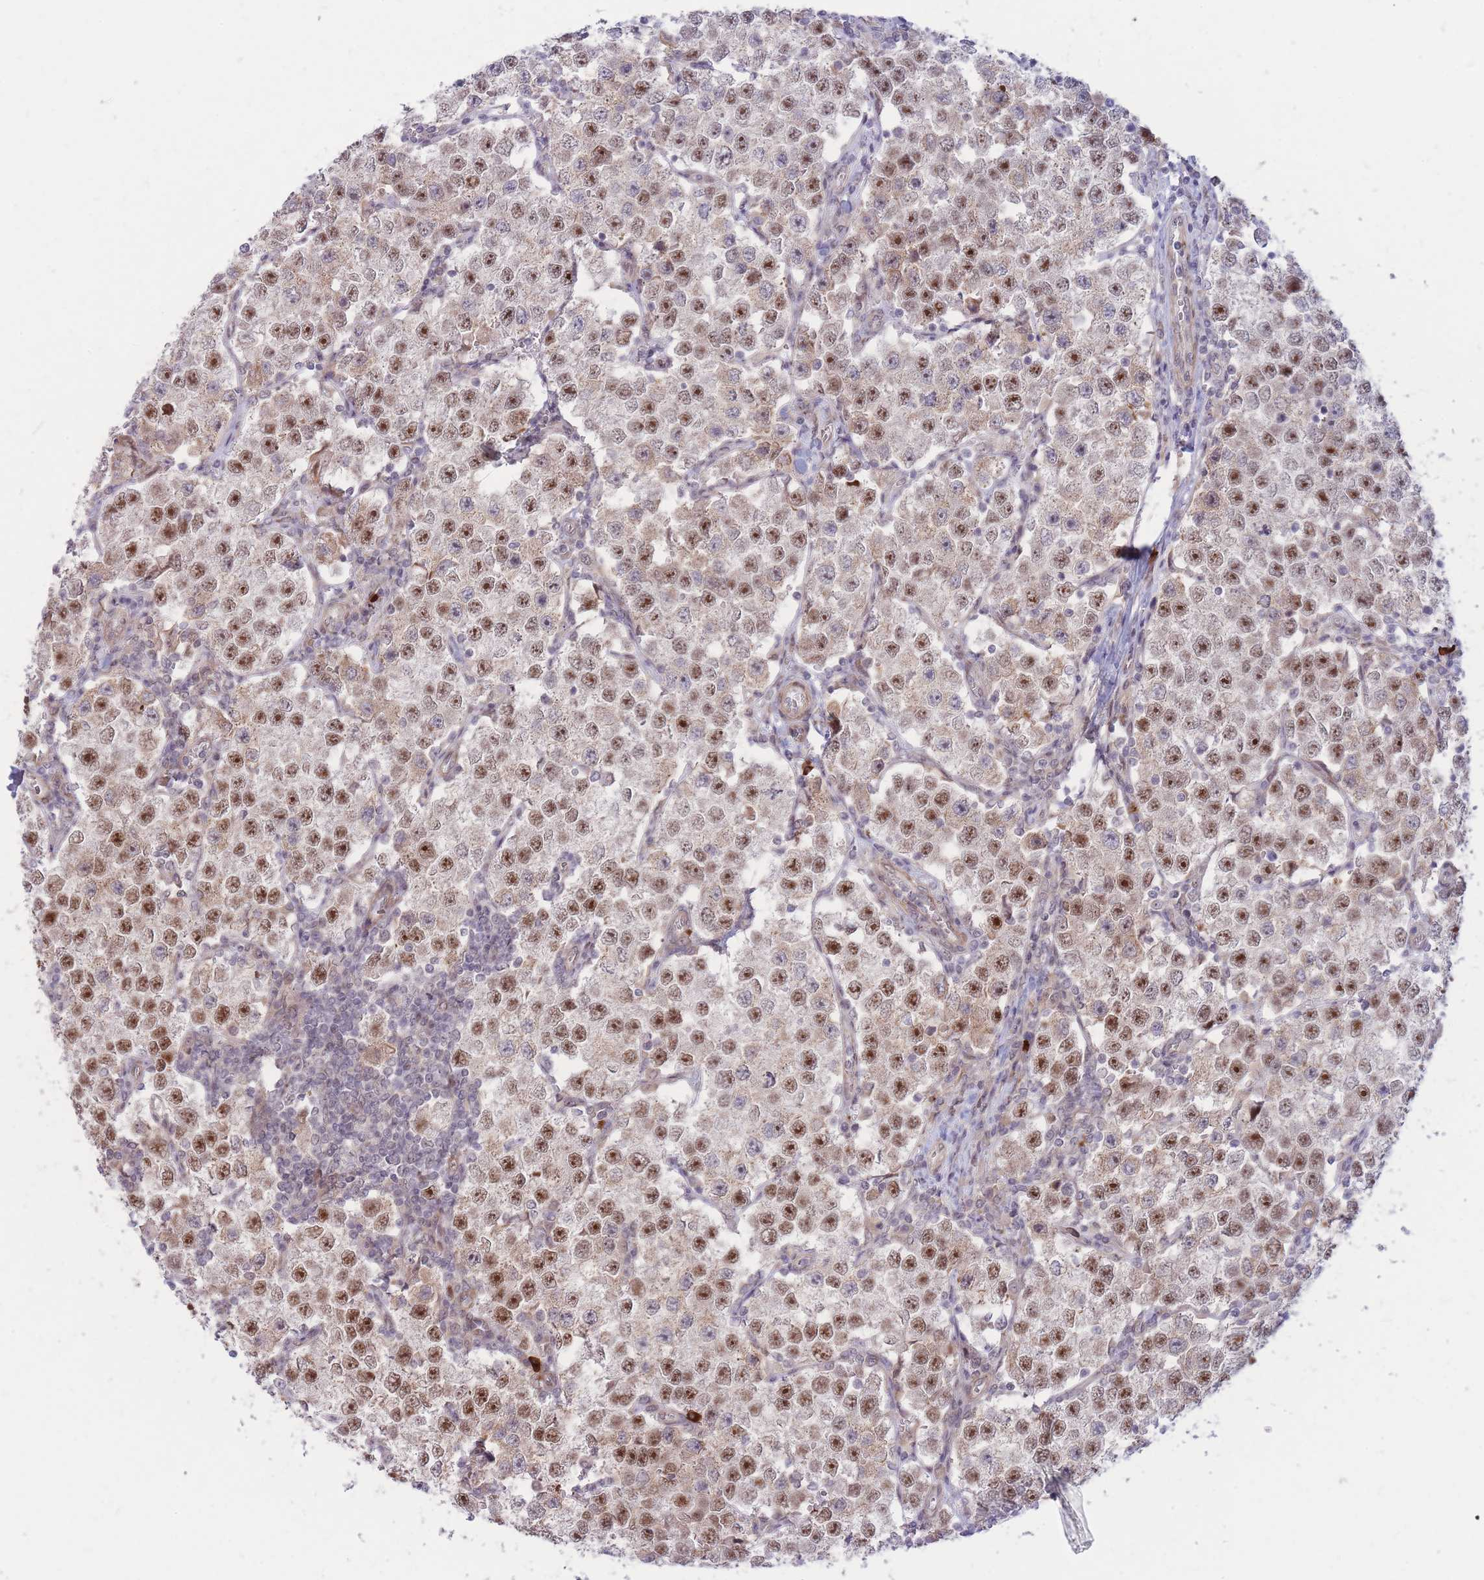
{"staining": {"intensity": "moderate", "quantity": ">75%", "location": "nuclear"}, "tissue": "testis cancer", "cell_type": "Tumor cells", "image_type": "cancer", "snomed": [{"axis": "morphology", "description": "Seminoma, NOS"}, {"axis": "topography", "description": "Testis"}], "caption": "Protein expression analysis of seminoma (testis) demonstrates moderate nuclear expression in about >75% of tumor cells.", "gene": "ERICH6B", "patient": {"sex": "male", "age": 37}}